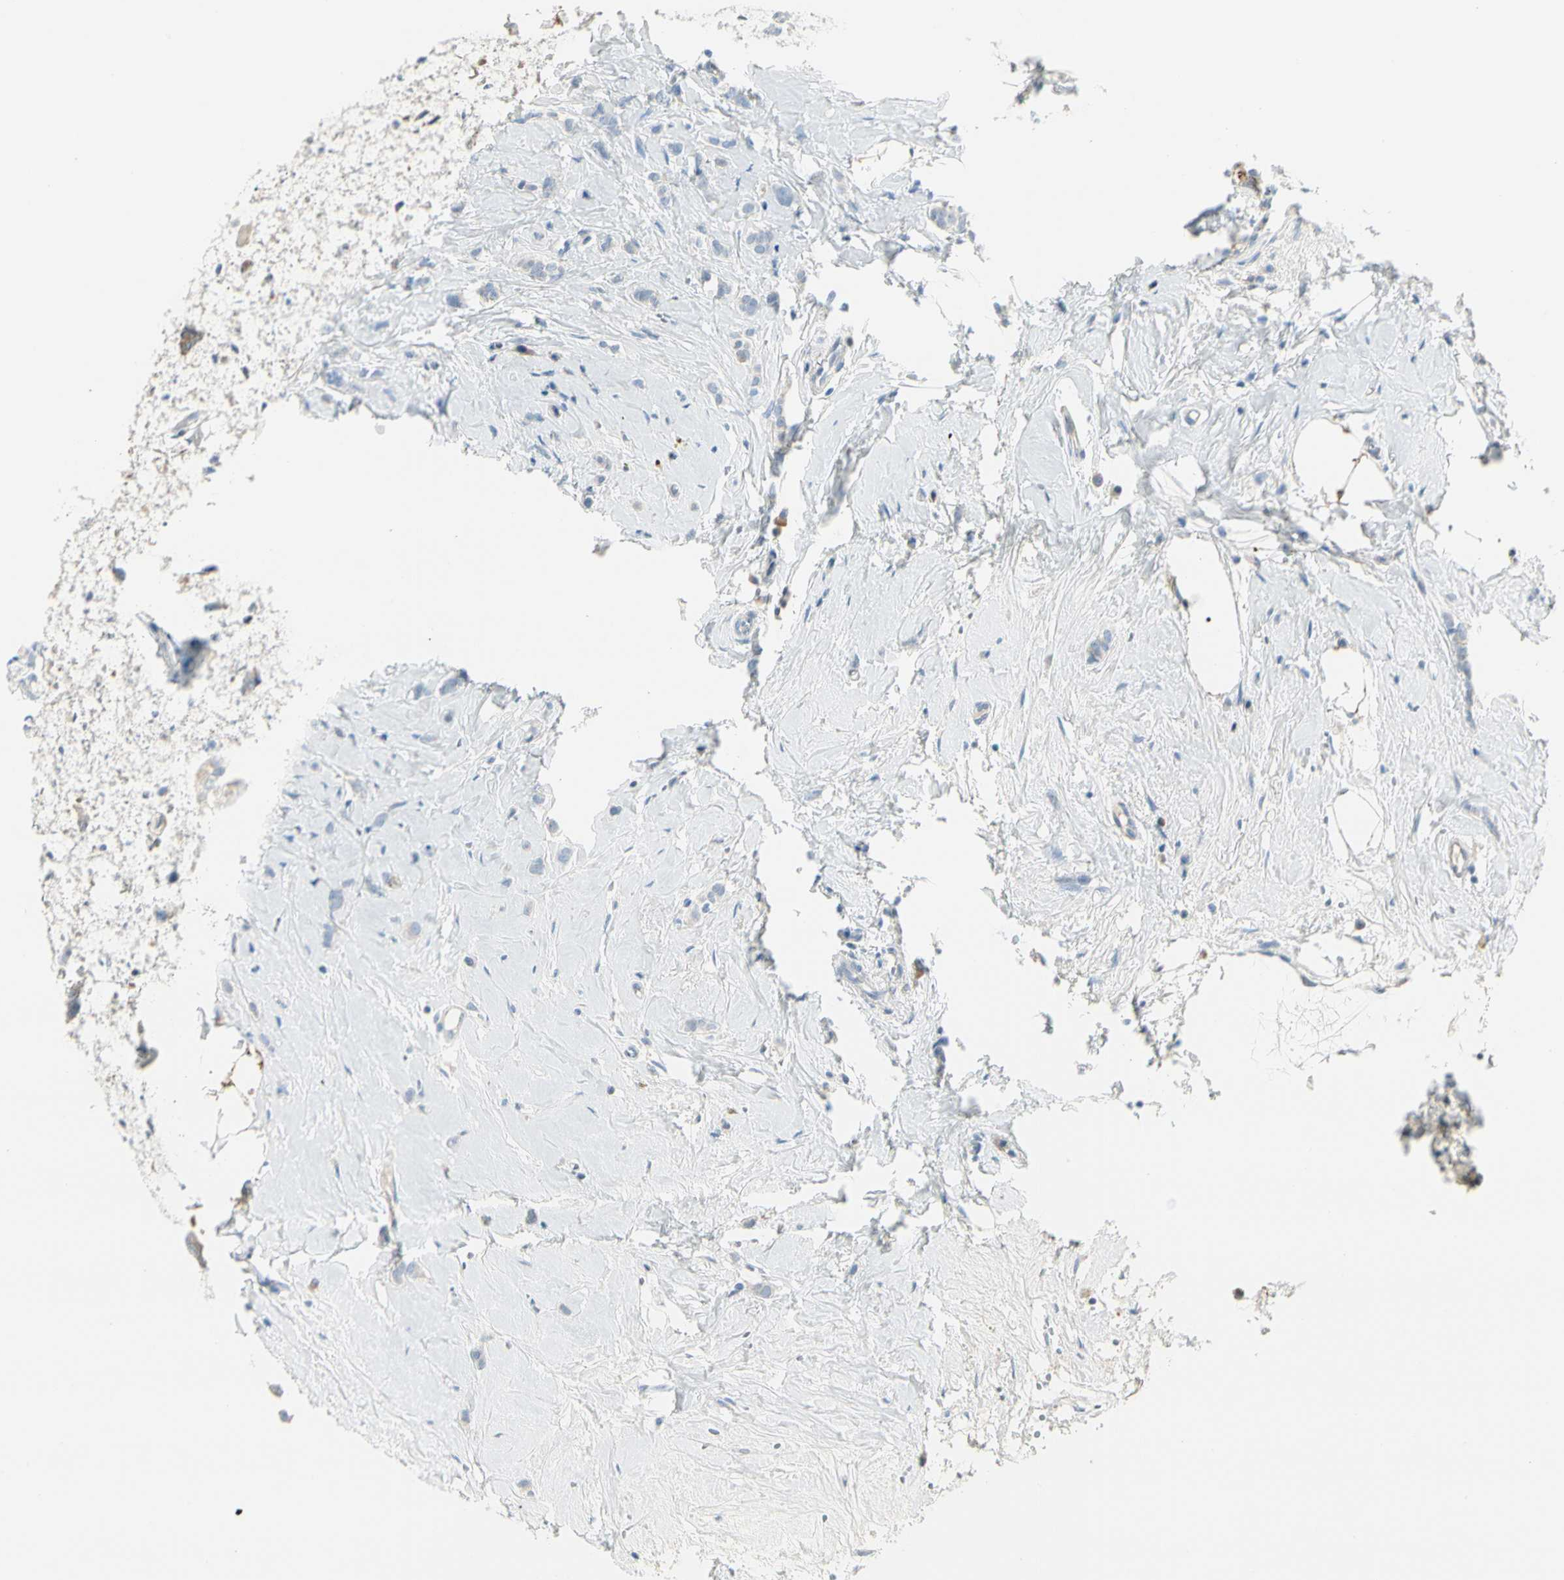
{"staining": {"intensity": "negative", "quantity": "none", "location": "none"}, "tissue": "breast cancer", "cell_type": "Tumor cells", "image_type": "cancer", "snomed": [{"axis": "morphology", "description": "Lobular carcinoma"}, {"axis": "topography", "description": "Breast"}], "caption": "There is no significant staining in tumor cells of breast cancer (lobular carcinoma).", "gene": "SLC6A15", "patient": {"sex": "female", "age": 60}}